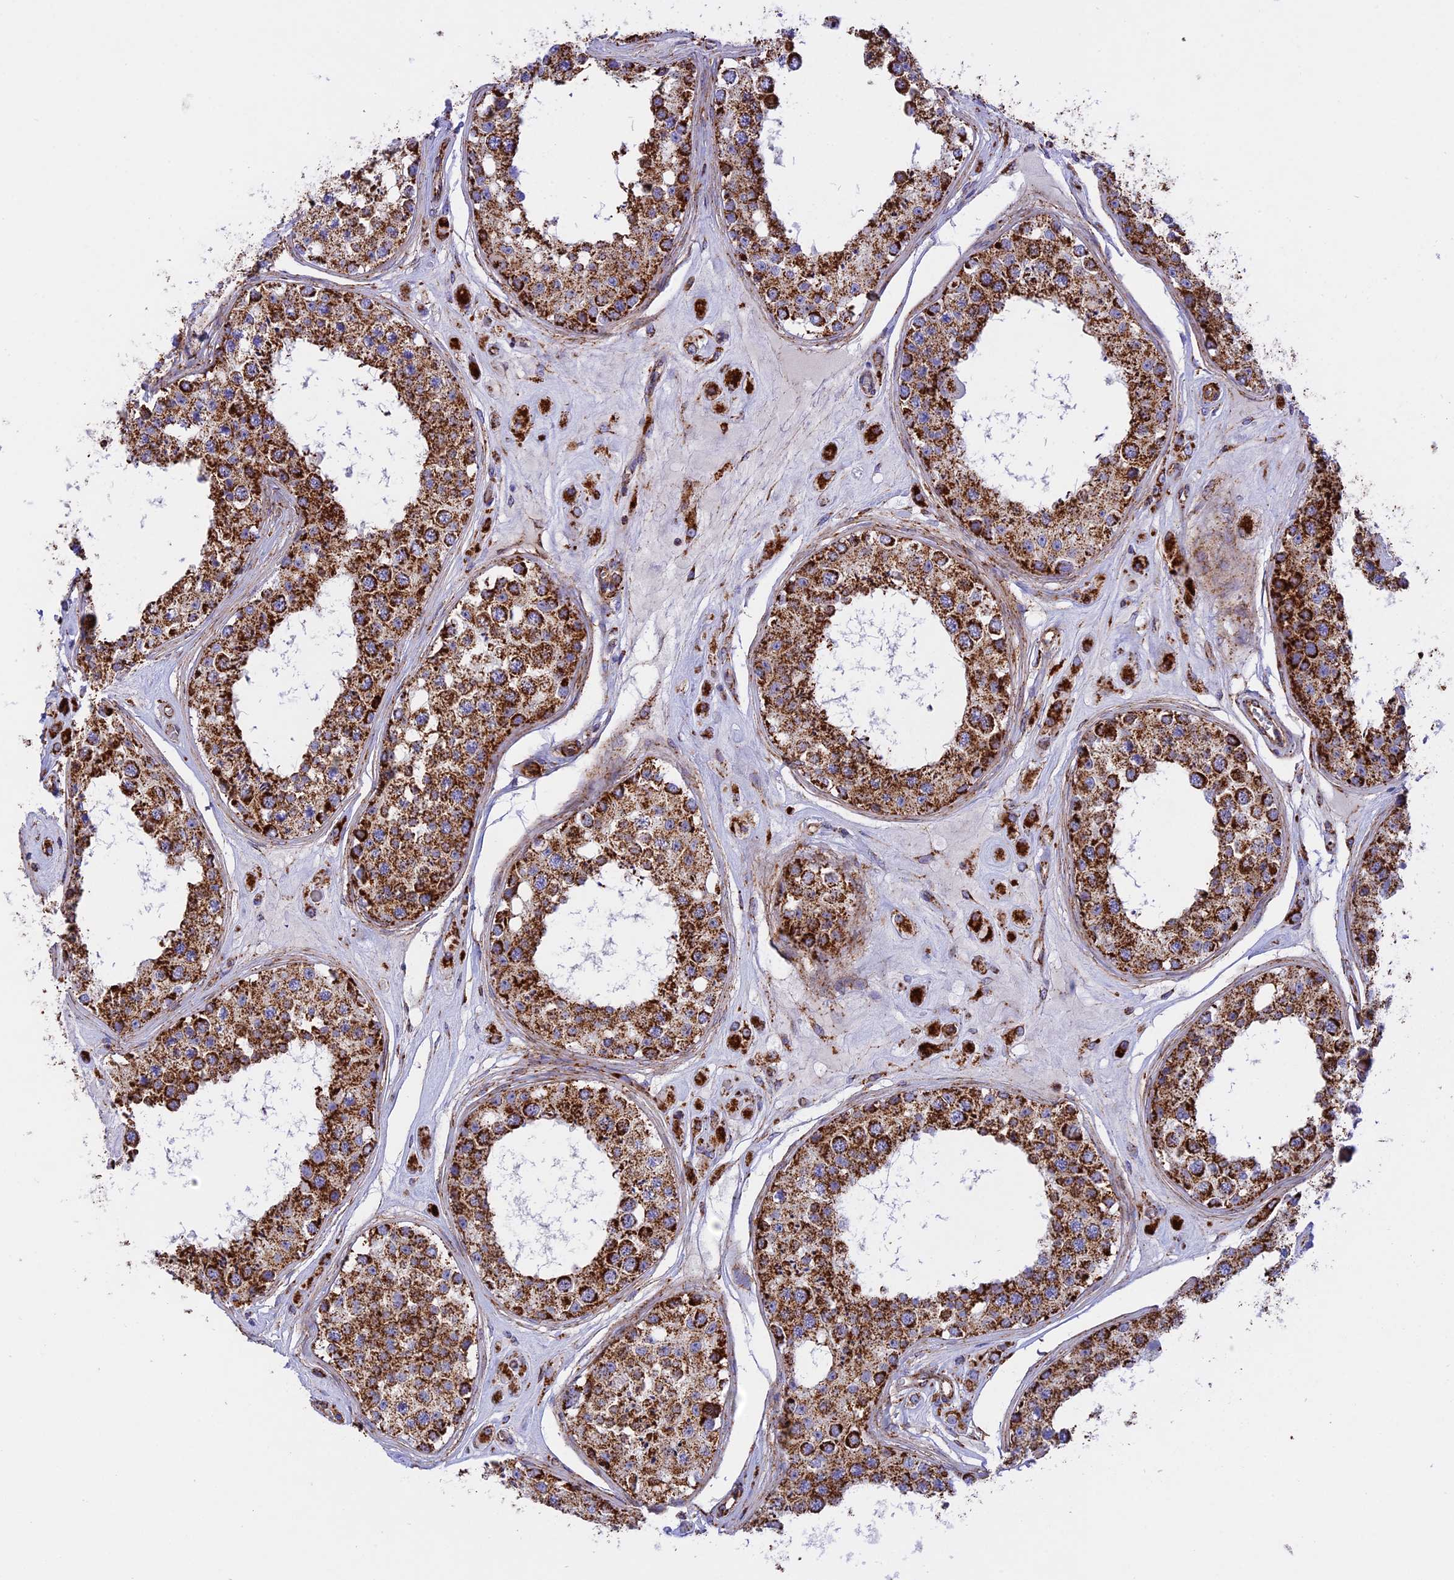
{"staining": {"intensity": "strong", "quantity": ">75%", "location": "cytoplasmic/membranous"}, "tissue": "testis", "cell_type": "Cells in seminiferous ducts", "image_type": "normal", "snomed": [{"axis": "morphology", "description": "Normal tissue, NOS"}, {"axis": "topography", "description": "Testis"}], "caption": "Immunohistochemistry histopathology image of normal human testis stained for a protein (brown), which reveals high levels of strong cytoplasmic/membranous staining in about >75% of cells in seminiferous ducts.", "gene": "UQCRB", "patient": {"sex": "male", "age": 25}}